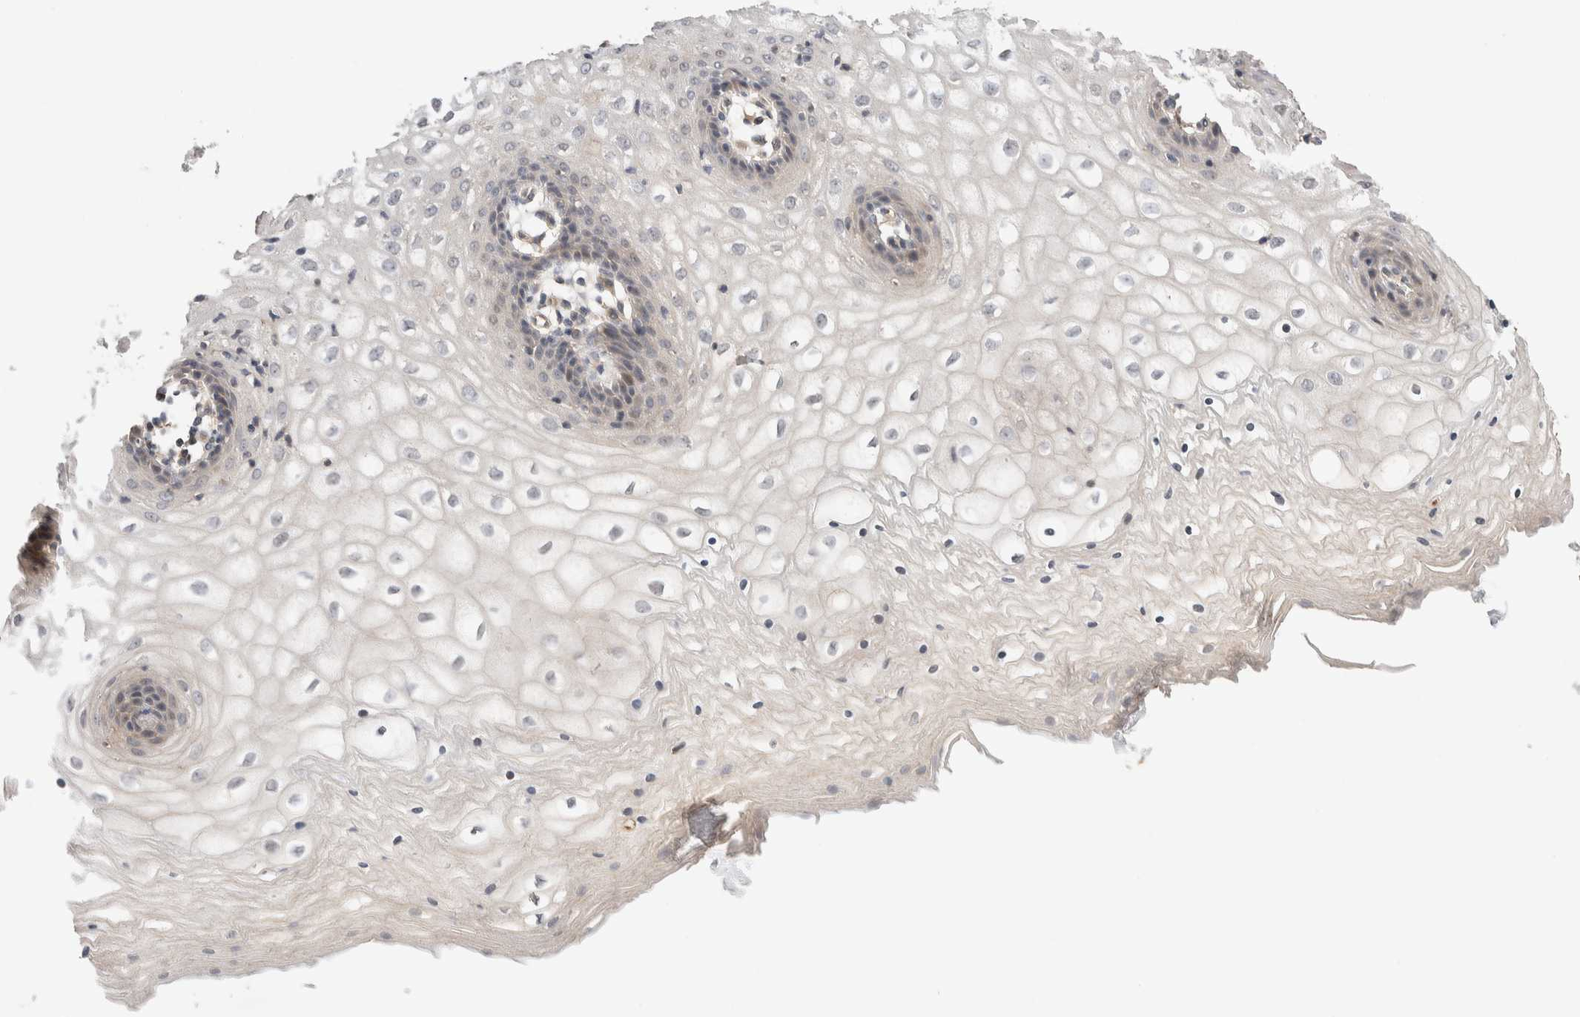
{"staining": {"intensity": "weak", "quantity": "<25%", "location": "cytoplasmic/membranous"}, "tissue": "vagina", "cell_type": "Squamous epithelial cells", "image_type": "normal", "snomed": [{"axis": "morphology", "description": "Normal tissue, NOS"}, {"axis": "topography", "description": "Vagina"}], "caption": "This is an immunohistochemistry photomicrograph of benign human vagina. There is no staining in squamous epithelial cells.", "gene": "WDR91", "patient": {"sex": "female", "age": 34}}